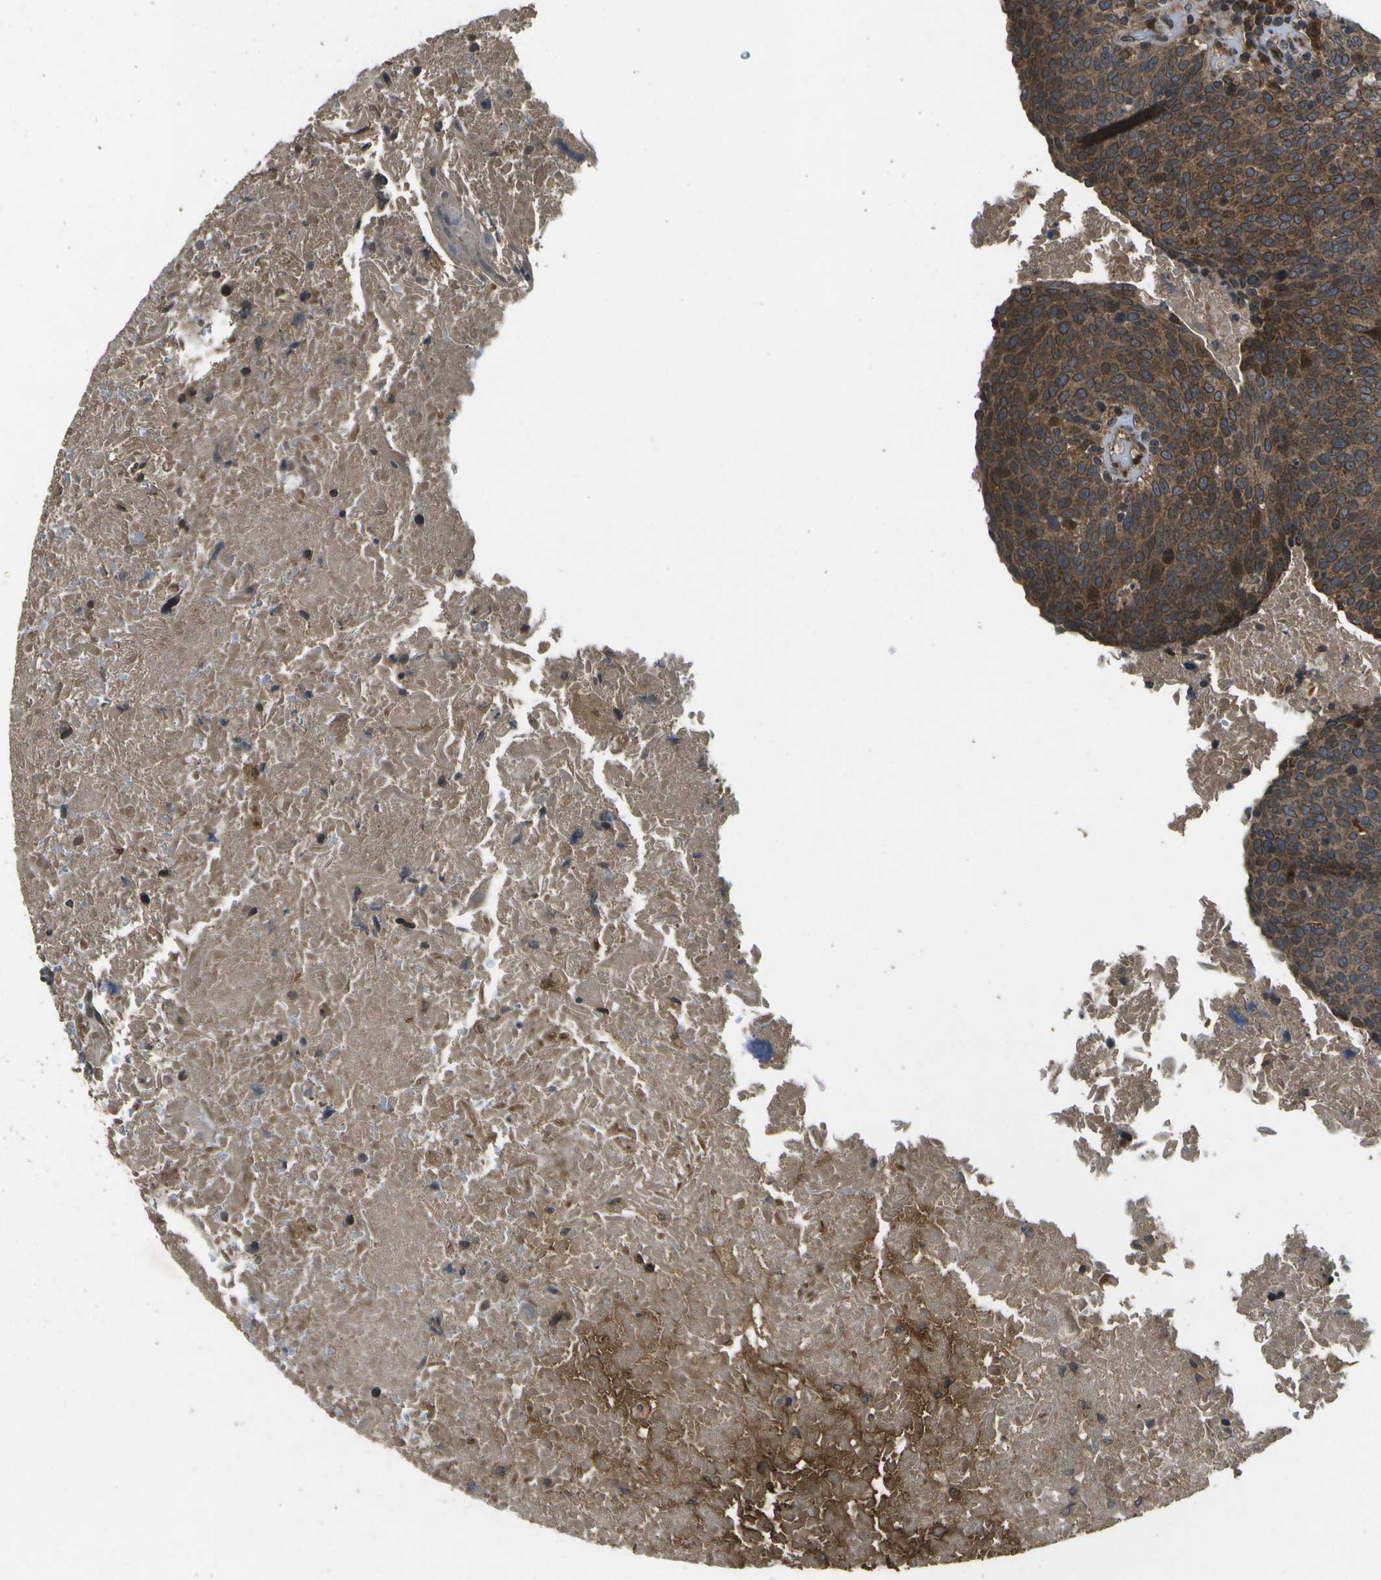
{"staining": {"intensity": "moderate", "quantity": ">75%", "location": "cytoplasmic/membranous"}, "tissue": "head and neck cancer", "cell_type": "Tumor cells", "image_type": "cancer", "snomed": [{"axis": "morphology", "description": "Squamous cell carcinoma, NOS"}, {"axis": "morphology", "description": "Squamous cell carcinoma, metastatic, NOS"}, {"axis": "topography", "description": "Lymph node"}, {"axis": "topography", "description": "Head-Neck"}], "caption": "Protein expression analysis of human head and neck cancer (squamous cell carcinoma) reveals moderate cytoplasmic/membranous expression in about >75% of tumor cells.", "gene": "HFE", "patient": {"sex": "male", "age": 62}}